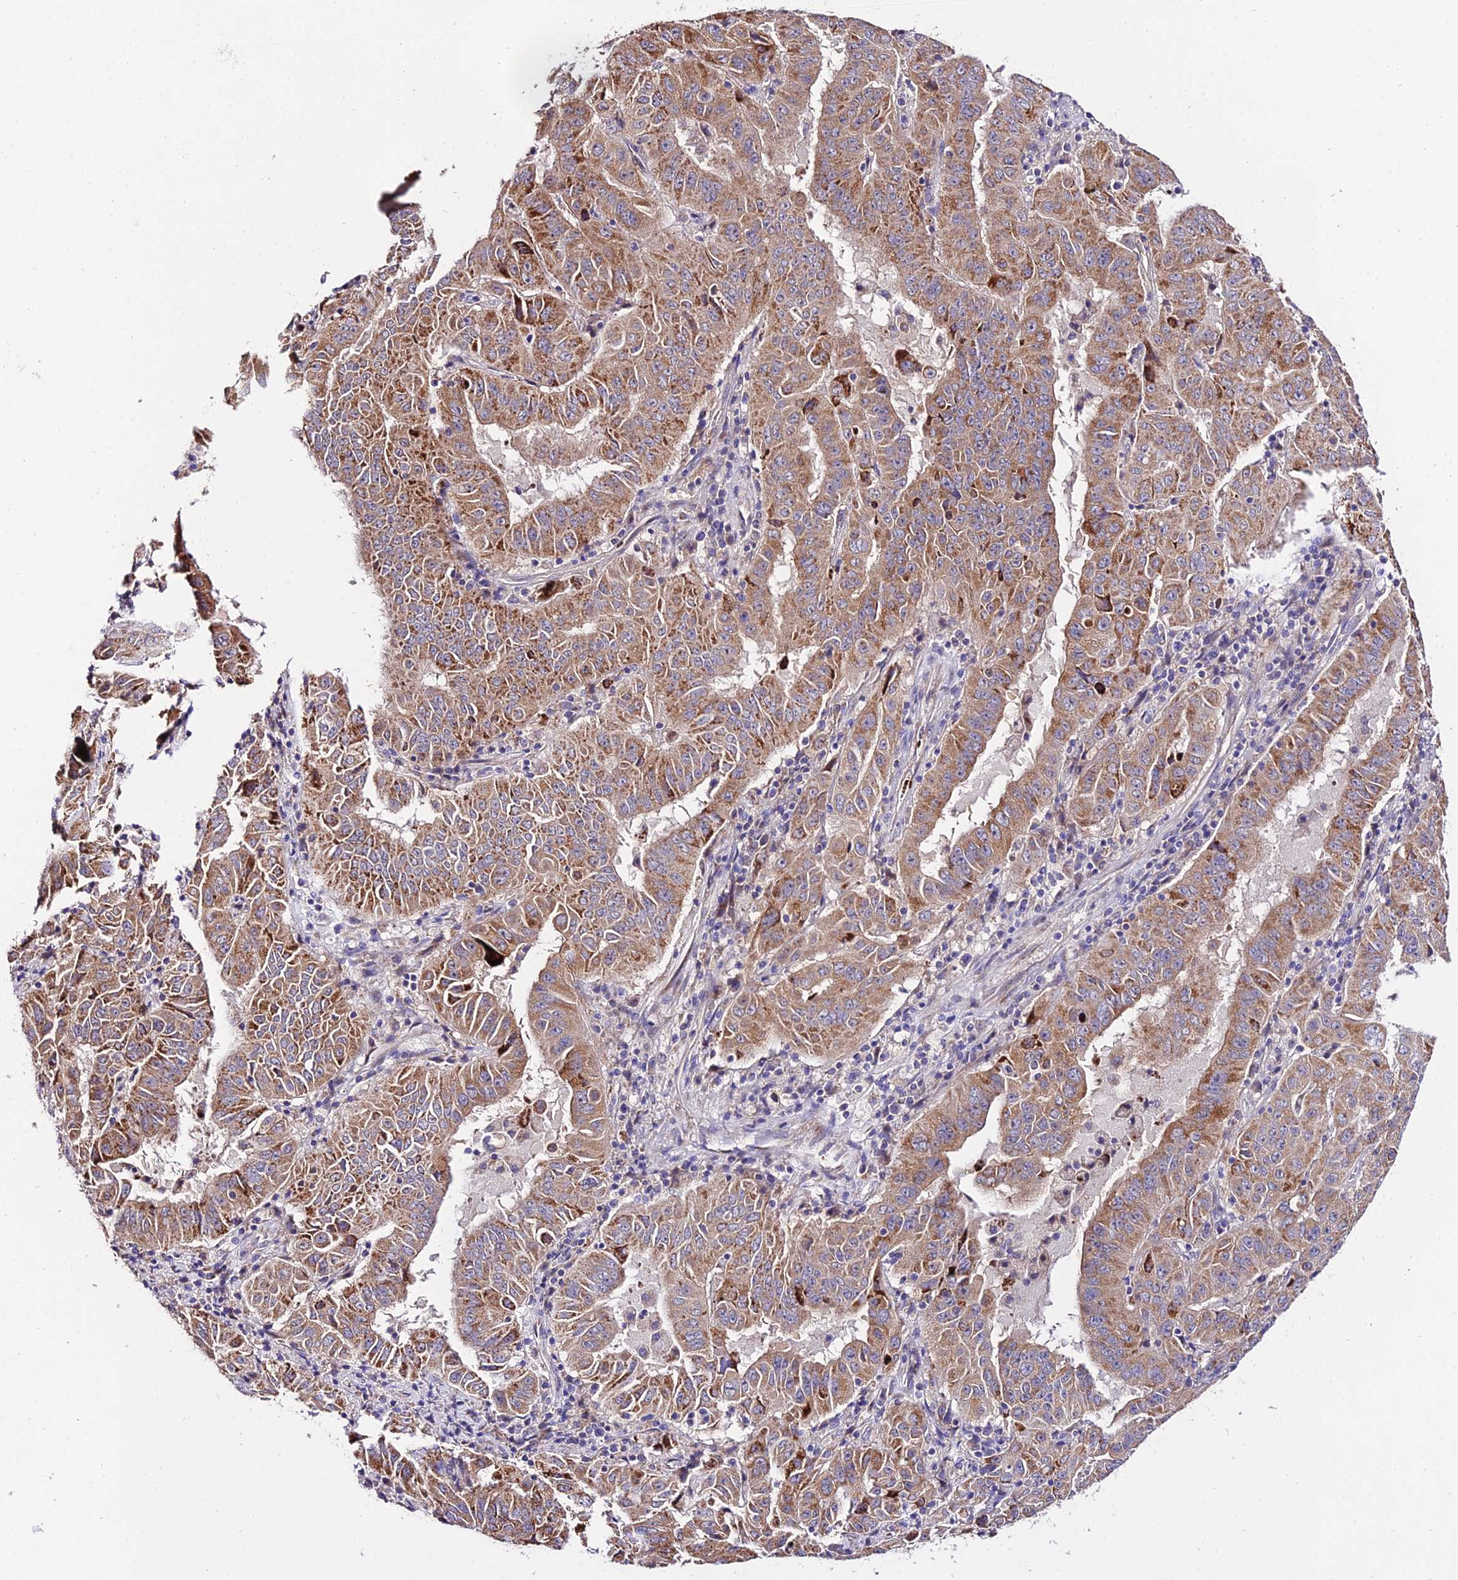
{"staining": {"intensity": "moderate", "quantity": ">75%", "location": "cytoplasmic/membranous"}, "tissue": "pancreatic cancer", "cell_type": "Tumor cells", "image_type": "cancer", "snomed": [{"axis": "morphology", "description": "Adenocarcinoma, NOS"}, {"axis": "topography", "description": "Pancreas"}], "caption": "IHC photomicrograph of neoplastic tissue: human adenocarcinoma (pancreatic) stained using immunohistochemistry exhibits medium levels of moderate protein expression localized specifically in the cytoplasmic/membranous of tumor cells, appearing as a cytoplasmic/membranous brown color.", "gene": "WDR5B", "patient": {"sex": "male", "age": 63}}